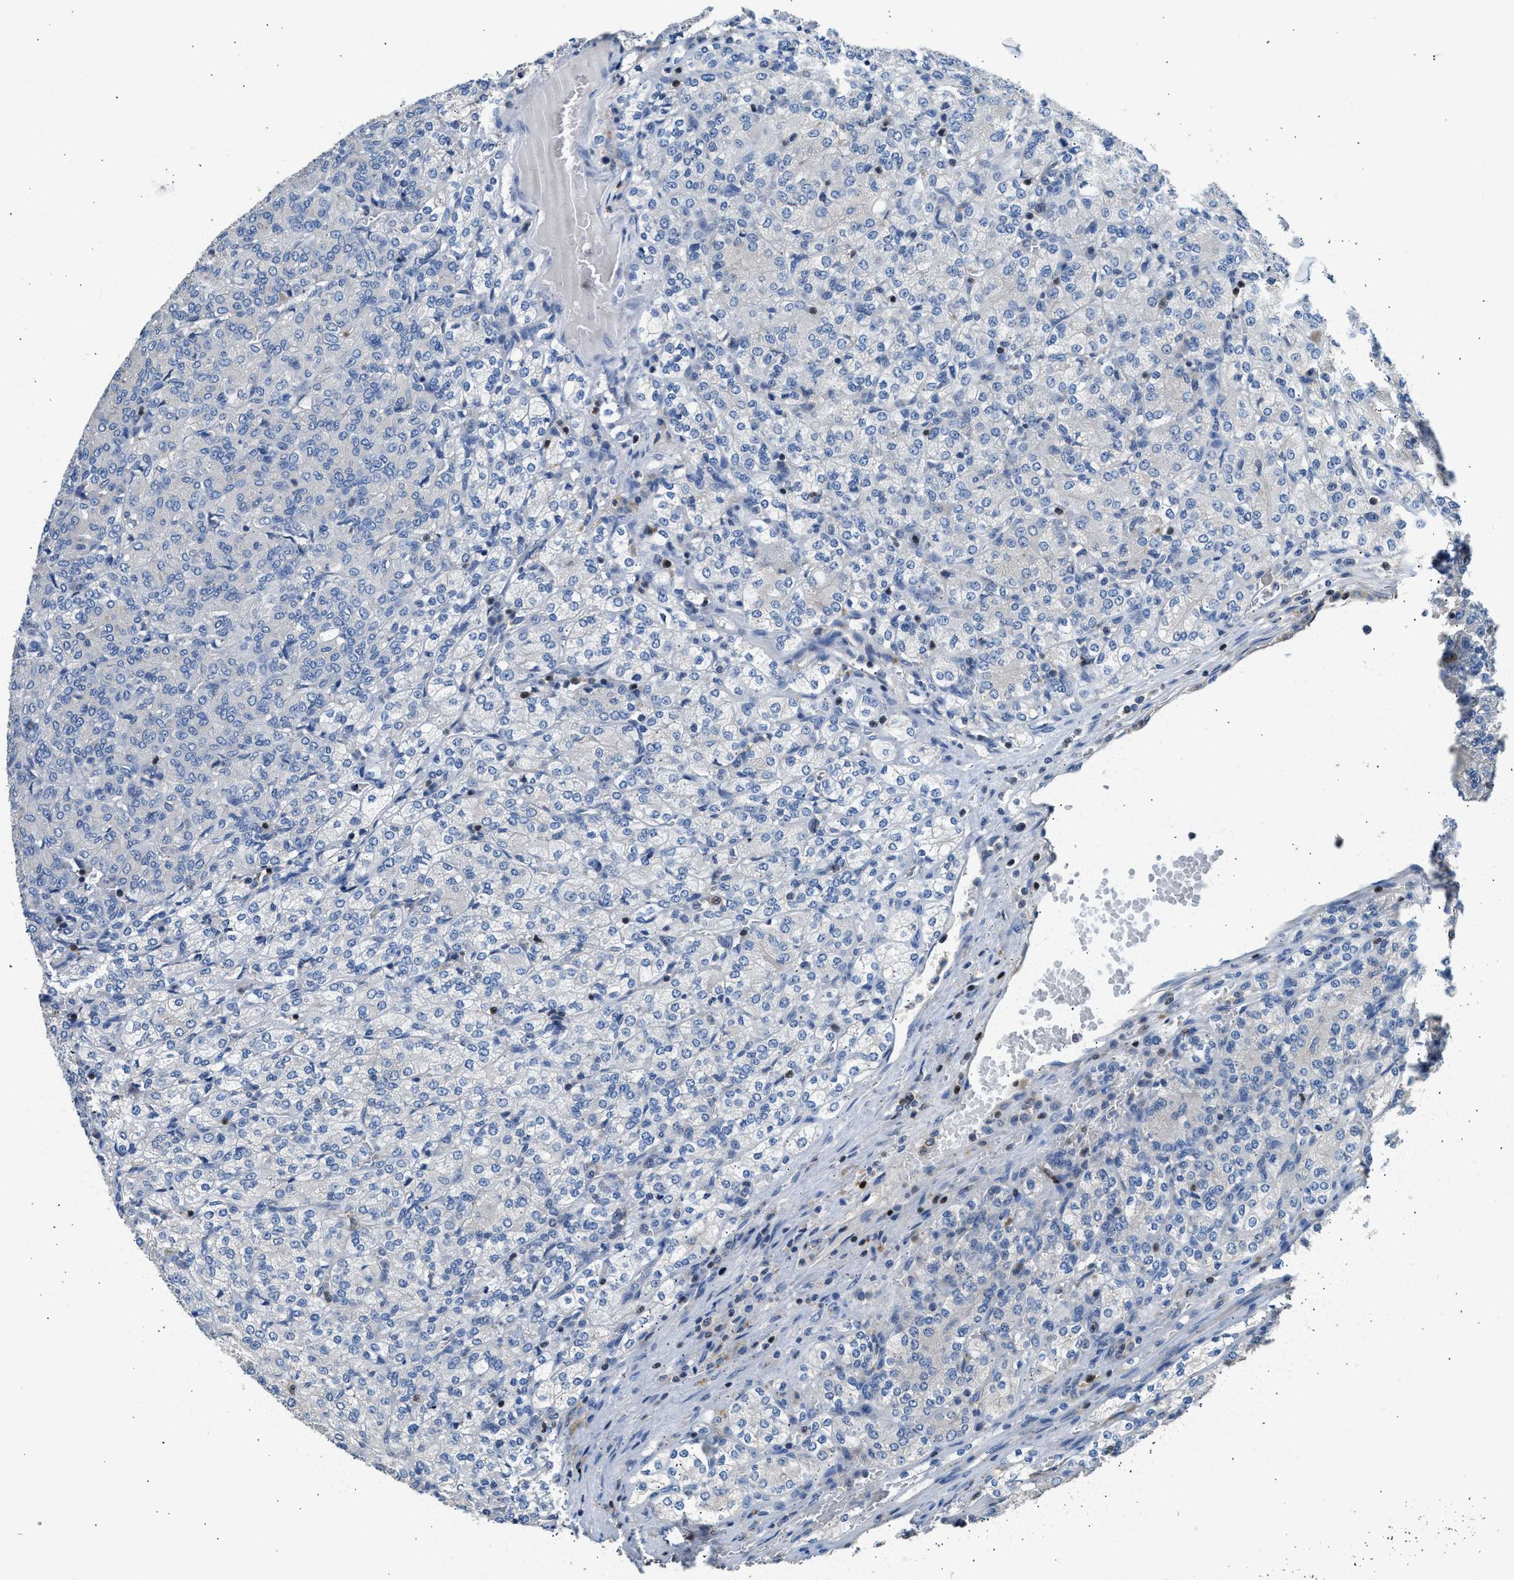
{"staining": {"intensity": "negative", "quantity": "none", "location": "none"}, "tissue": "renal cancer", "cell_type": "Tumor cells", "image_type": "cancer", "snomed": [{"axis": "morphology", "description": "Adenocarcinoma, NOS"}, {"axis": "topography", "description": "Kidney"}], "caption": "An immunohistochemistry (IHC) image of renal cancer is shown. There is no staining in tumor cells of renal cancer.", "gene": "TOX", "patient": {"sex": "male", "age": 77}}